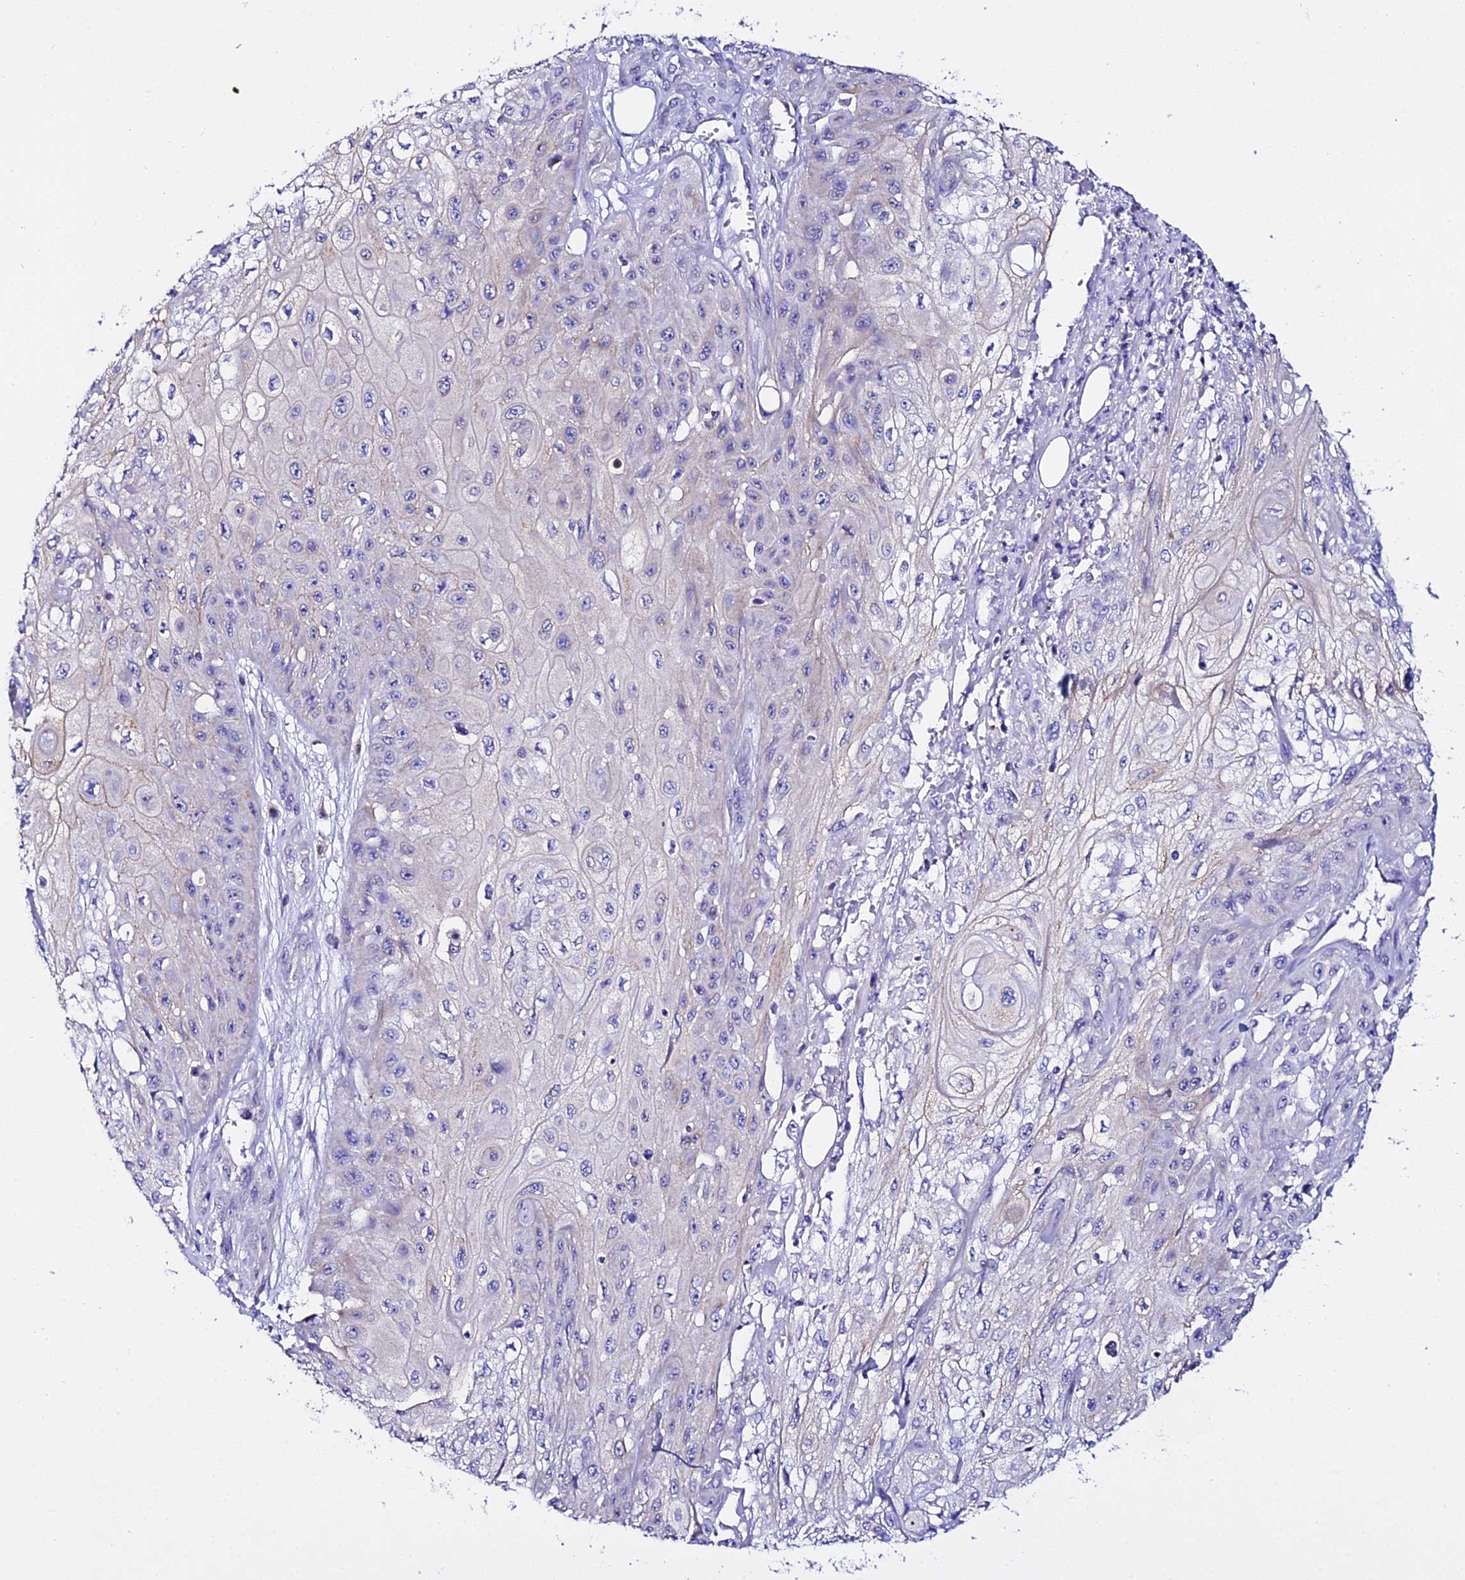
{"staining": {"intensity": "negative", "quantity": "none", "location": "none"}, "tissue": "skin cancer", "cell_type": "Tumor cells", "image_type": "cancer", "snomed": [{"axis": "morphology", "description": "Squamous cell carcinoma, NOS"}, {"axis": "morphology", "description": "Squamous cell carcinoma, metastatic, NOS"}, {"axis": "topography", "description": "Skin"}, {"axis": "topography", "description": "Lymph node"}], "caption": "The micrograph displays no significant positivity in tumor cells of skin cancer. (IHC, brightfield microscopy, high magnification).", "gene": "ATG16L2", "patient": {"sex": "male", "age": 75}}